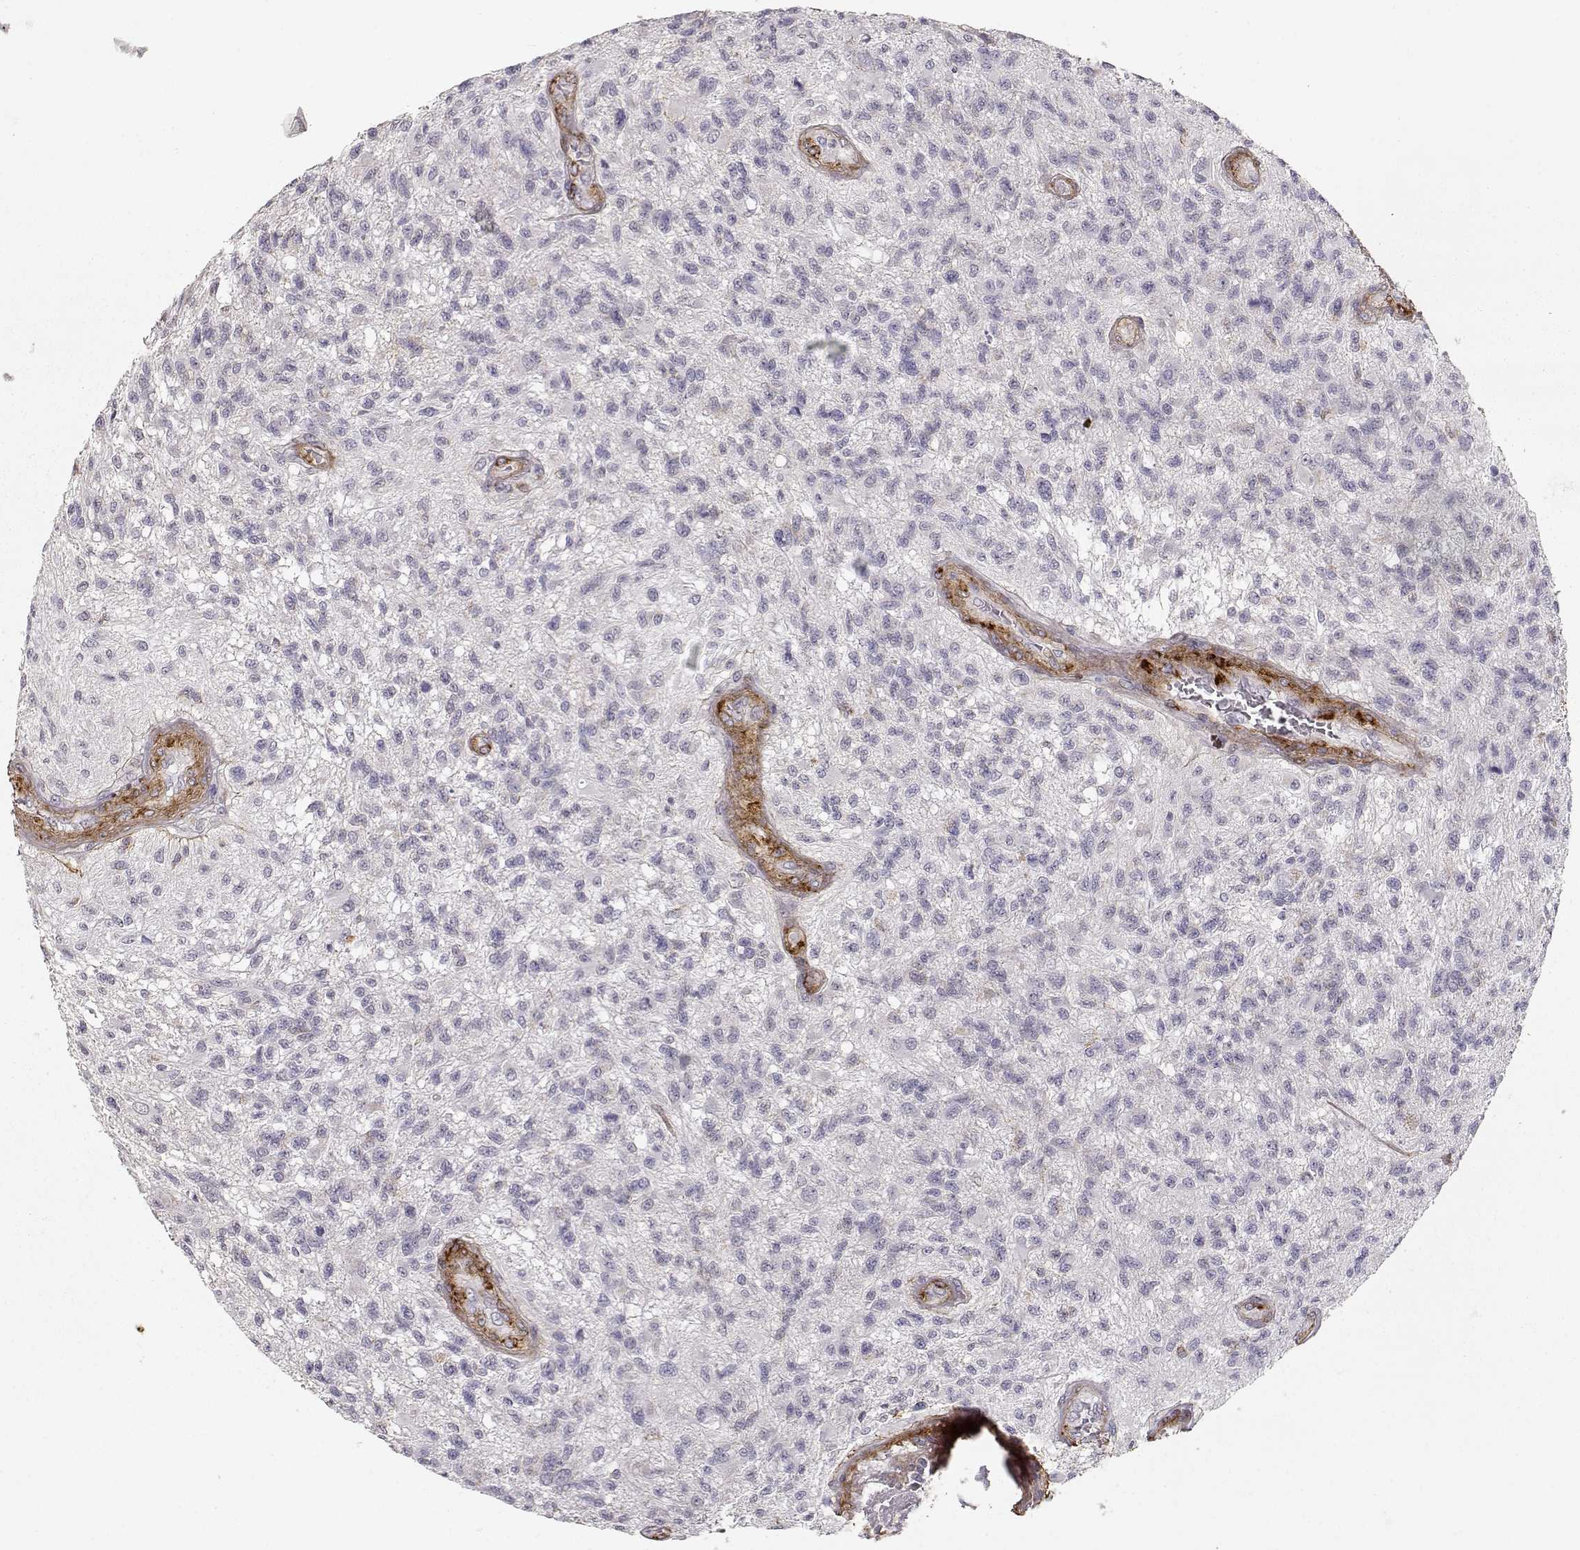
{"staining": {"intensity": "negative", "quantity": "none", "location": "none"}, "tissue": "glioma", "cell_type": "Tumor cells", "image_type": "cancer", "snomed": [{"axis": "morphology", "description": "Glioma, malignant, High grade"}, {"axis": "topography", "description": "Brain"}], "caption": "This is a image of immunohistochemistry staining of malignant high-grade glioma, which shows no expression in tumor cells.", "gene": "LAMC1", "patient": {"sex": "male", "age": 56}}